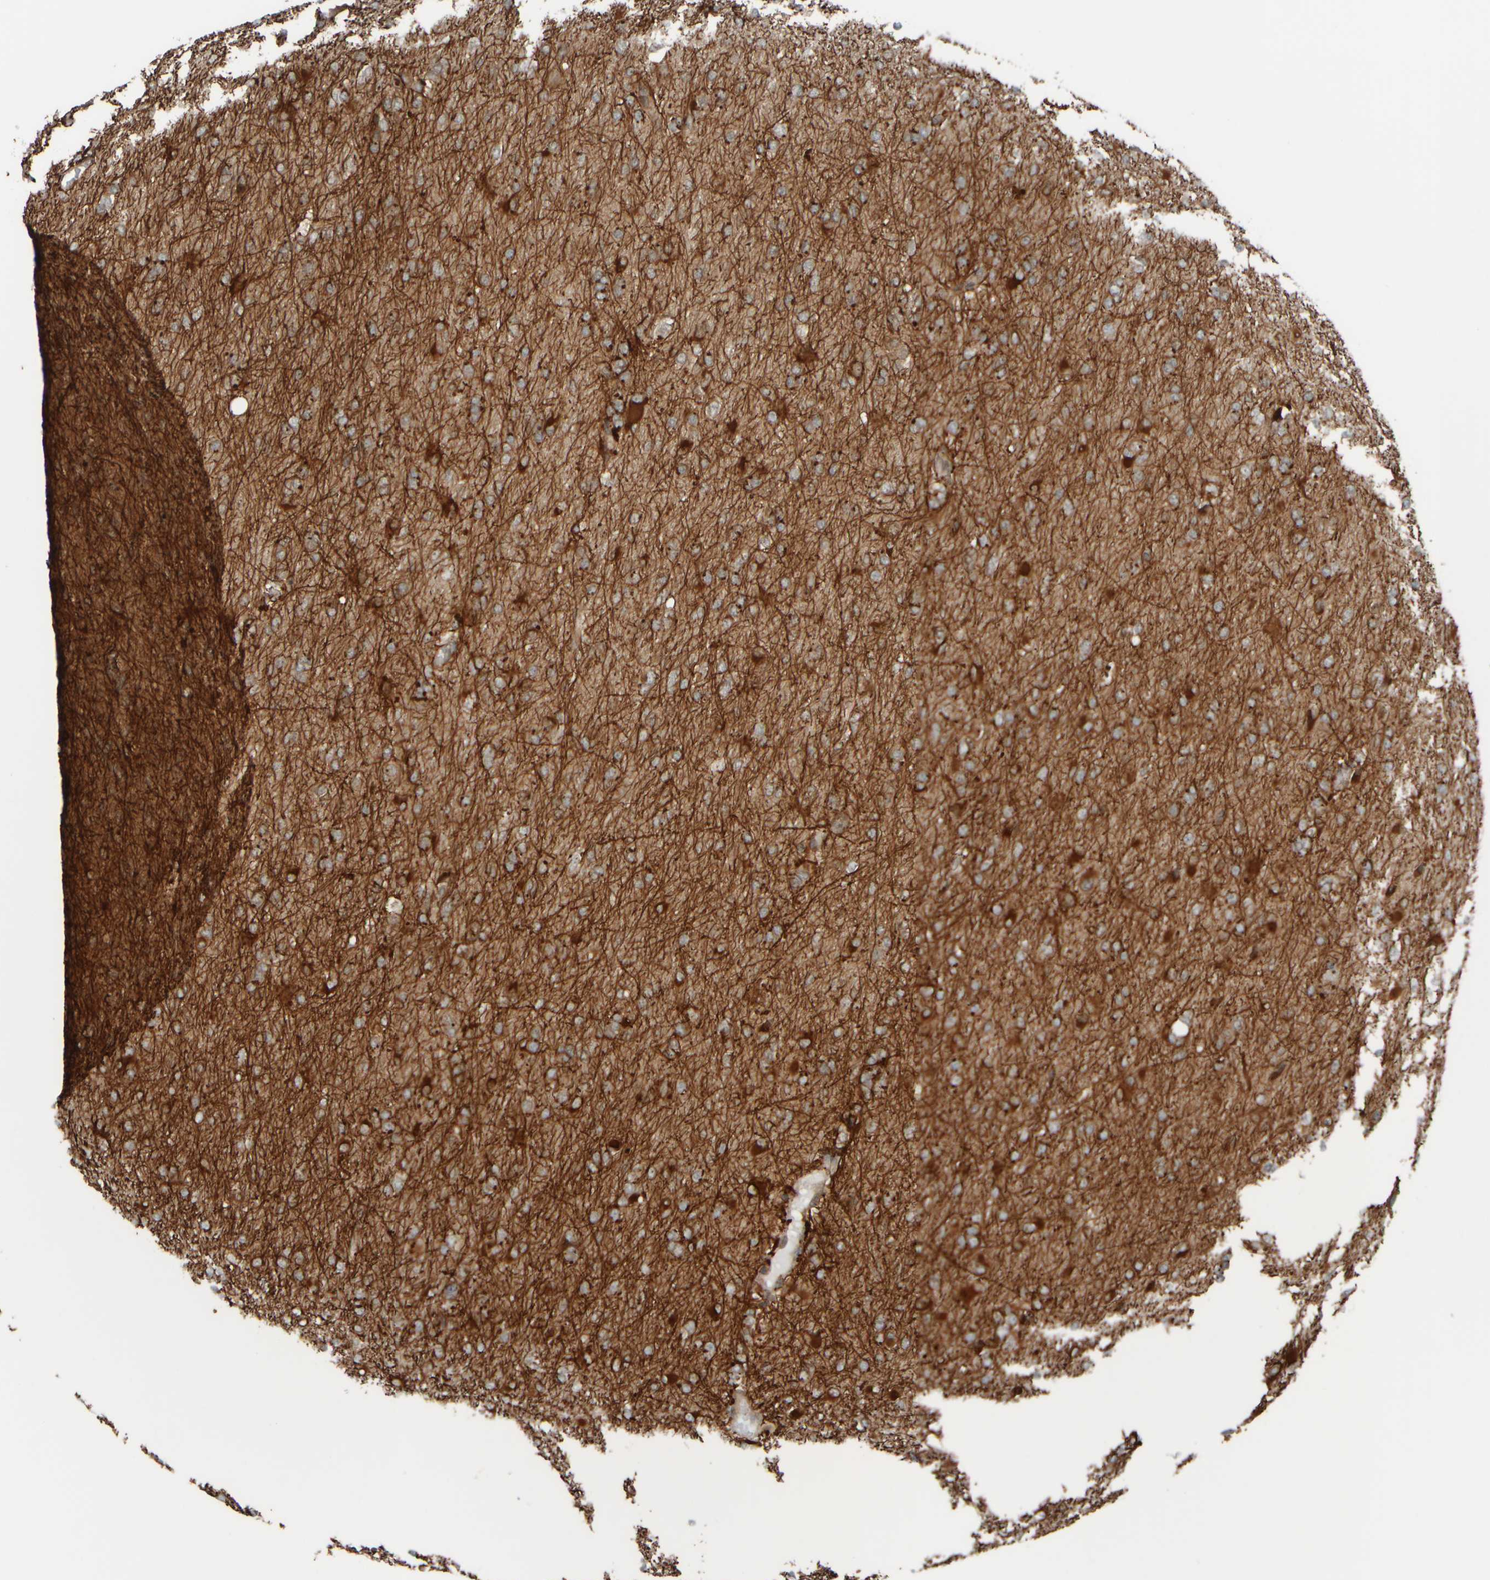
{"staining": {"intensity": "strong", "quantity": ">75%", "location": "cytoplasmic/membranous"}, "tissue": "glioma", "cell_type": "Tumor cells", "image_type": "cancer", "snomed": [{"axis": "morphology", "description": "Glioma, malignant, High grade"}, {"axis": "topography", "description": "Cerebral cortex"}], "caption": "DAB (3,3'-diaminobenzidine) immunohistochemical staining of human glioma displays strong cytoplasmic/membranous protein expression in about >75% of tumor cells. The staining was performed using DAB to visualize the protein expression in brown, while the nuclei were stained in blue with hematoxylin (Magnification: 20x).", "gene": "GIGYF1", "patient": {"sex": "female", "age": 36}}